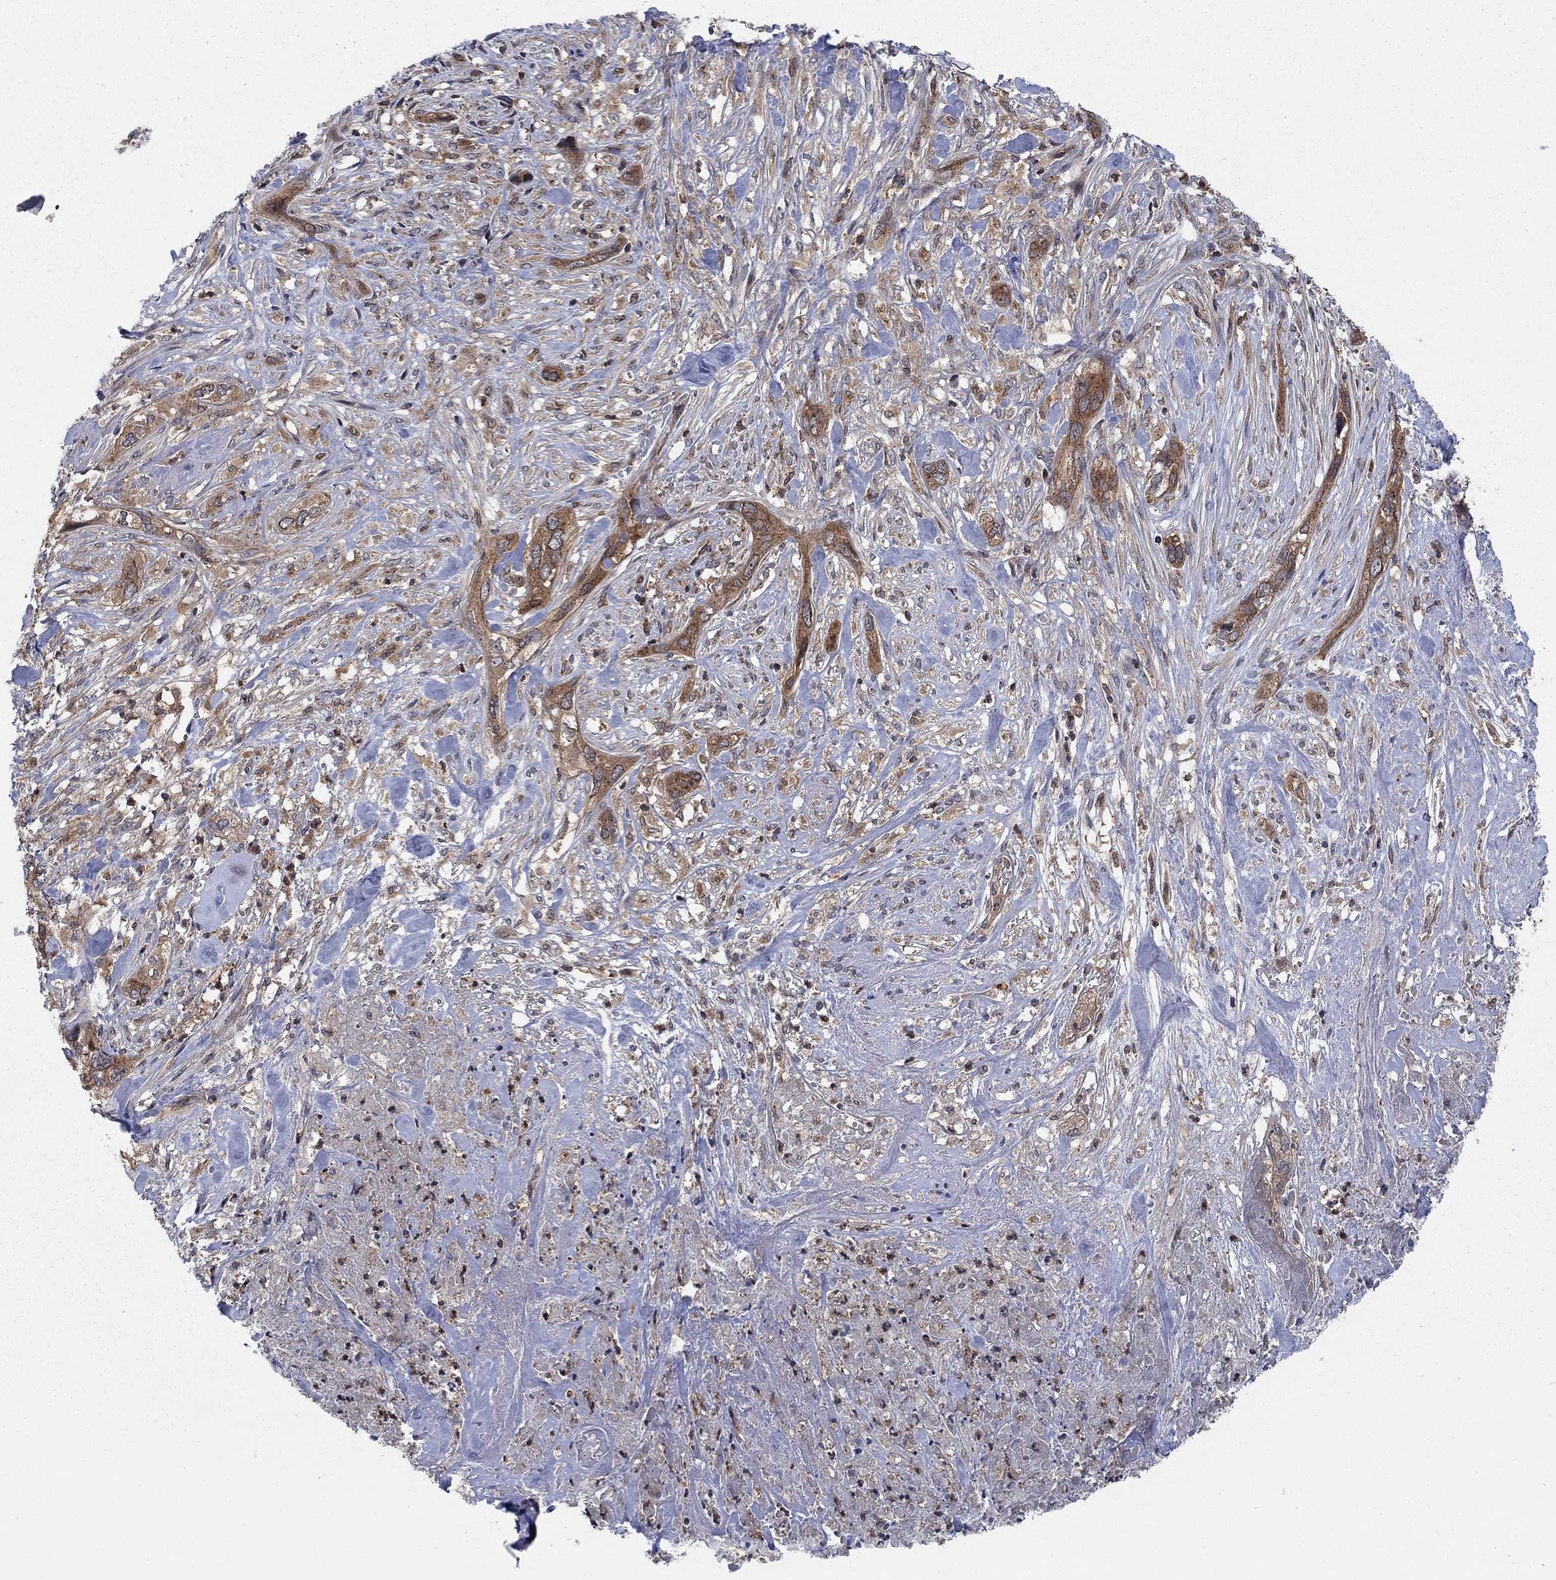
{"staining": {"intensity": "moderate", "quantity": "25%-75%", "location": "cytoplasmic/membranous"}, "tissue": "cervical cancer", "cell_type": "Tumor cells", "image_type": "cancer", "snomed": [{"axis": "morphology", "description": "Squamous cell carcinoma, NOS"}, {"axis": "topography", "description": "Cervix"}], "caption": "This micrograph reveals IHC staining of cervical squamous cell carcinoma, with medium moderate cytoplasmic/membranous expression in about 25%-75% of tumor cells.", "gene": "IFI35", "patient": {"sex": "female", "age": 57}}